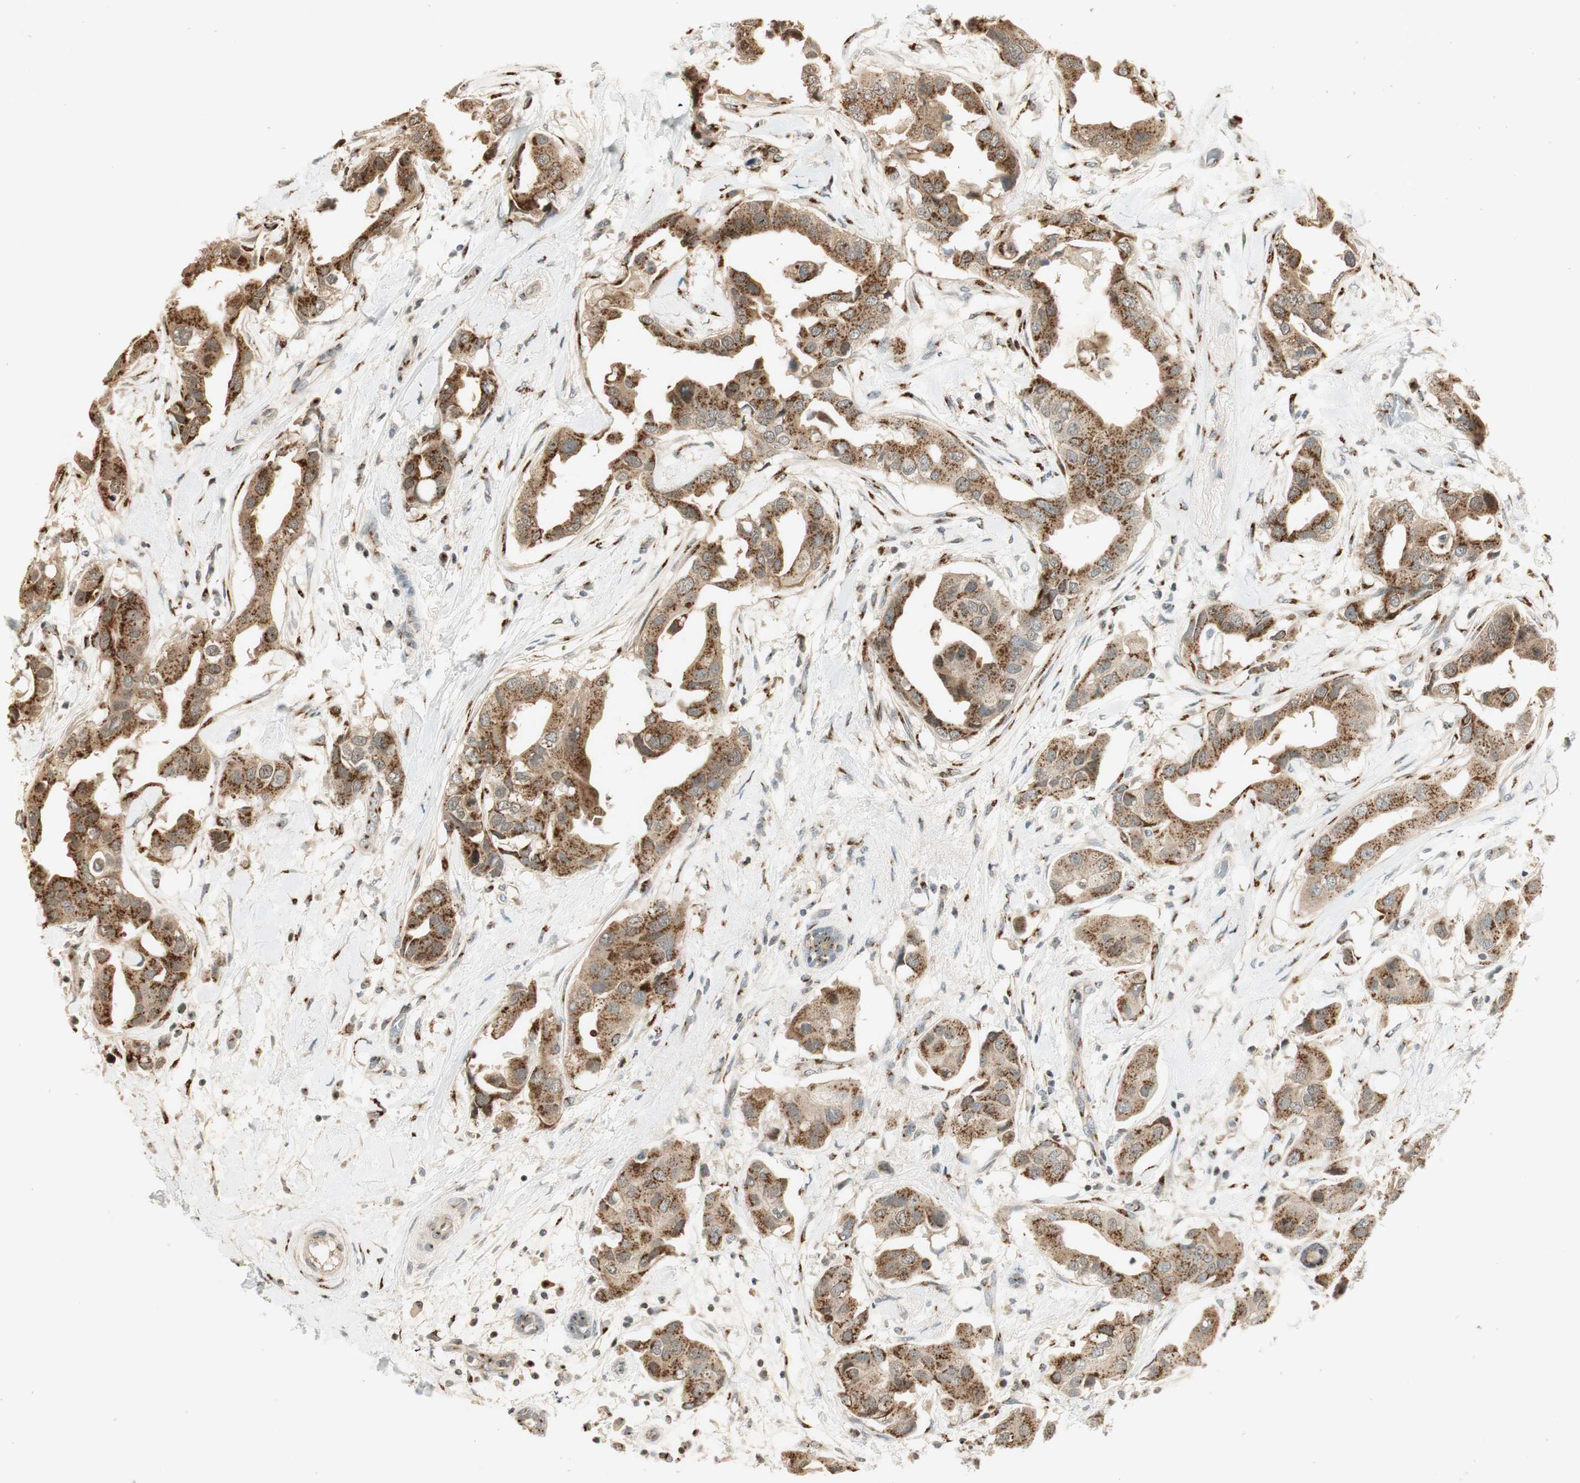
{"staining": {"intensity": "moderate", "quantity": ">75%", "location": "cytoplasmic/membranous"}, "tissue": "breast cancer", "cell_type": "Tumor cells", "image_type": "cancer", "snomed": [{"axis": "morphology", "description": "Duct carcinoma"}, {"axis": "topography", "description": "Breast"}], "caption": "Tumor cells show medium levels of moderate cytoplasmic/membranous staining in approximately >75% of cells in human breast cancer.", "gene": "NEO1", "patient": {"sex": "female", "age": 40}}